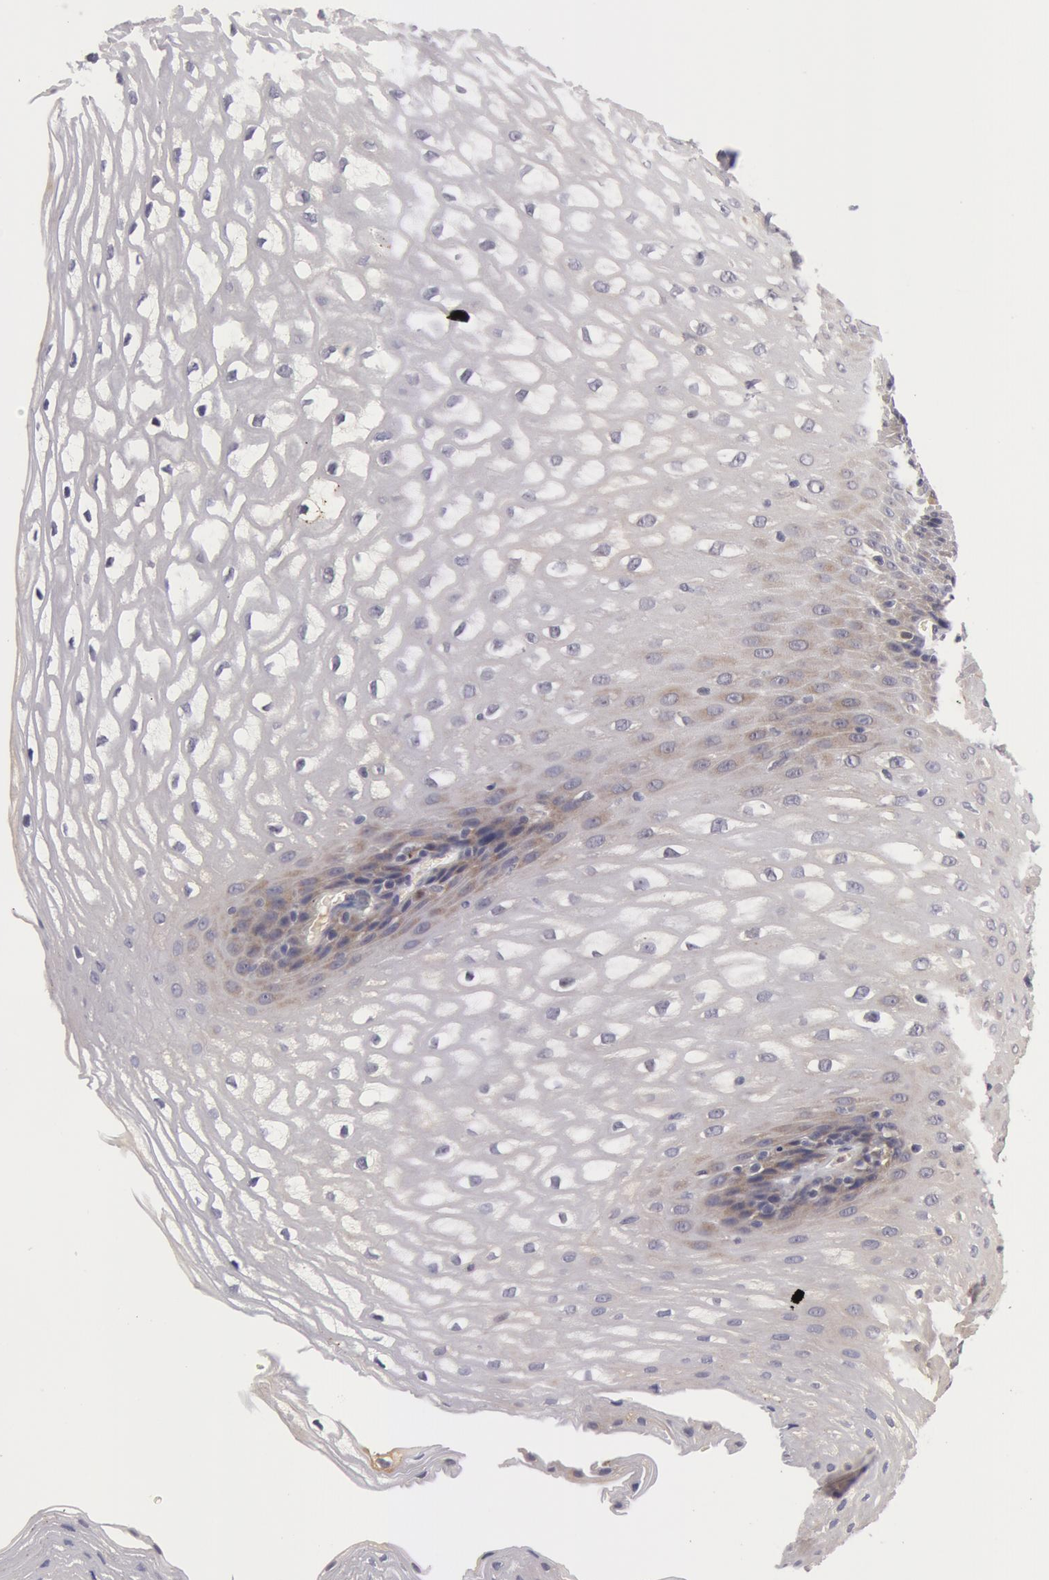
{"staining": {"intensity": "weak", "quantity": "<25%", "location": "cytoplasmic/membranous"}, "tissue": "esophagus", "cell_type": "Squamous epithelial cells", "image_type": "normal", "snomed": [{"axis": "morphology", "description": "Normal tissue, NOS"}, {"axis": "topography", "description": "Esophagus"}], "caption": "This is an IHC histopathology image of normal human esophagus. There is no positivity in squamous epithelial cells.", "gene": "SYTL4", "patient": {"sex": "female", "age": 61}}